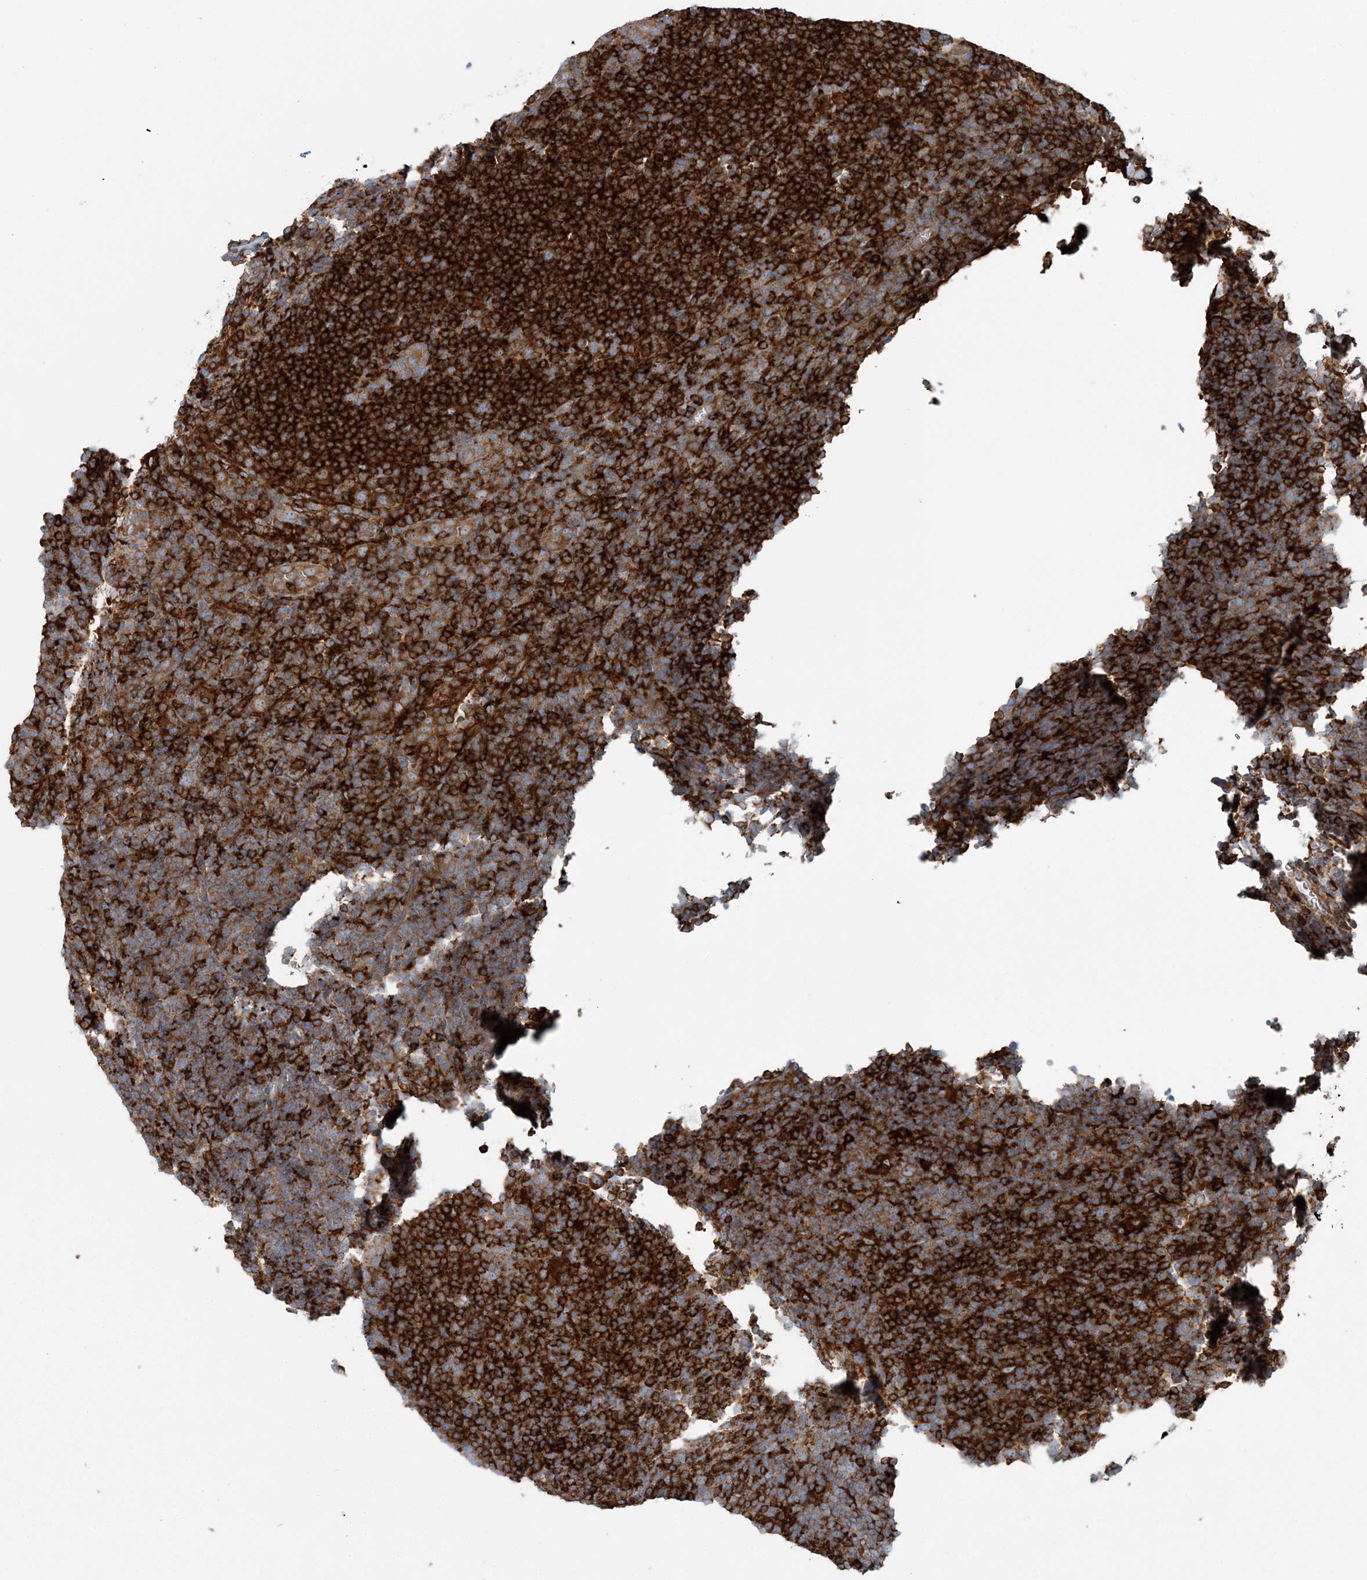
{"staining": {"intensity": "moderate", "quantity": ">75%", "location": "cytoplasmic/membranous"}, "tissue": "lymphoma", "cell_type": "Tumor cells", "image_type": "cancer", "snomed": [{"axis": "morphology", "description": "Hodgkin's disease, NOS"}, {"axis": "topography", "description": "Lymph node"}], "caption": "Tumor cells display medium levels of moderate cytoplasmic/membranous expression in about >75% of cells in human Hodgkin's disease.", "gene": "SNX2", "patient": {"sex": "female", "age": 57}}